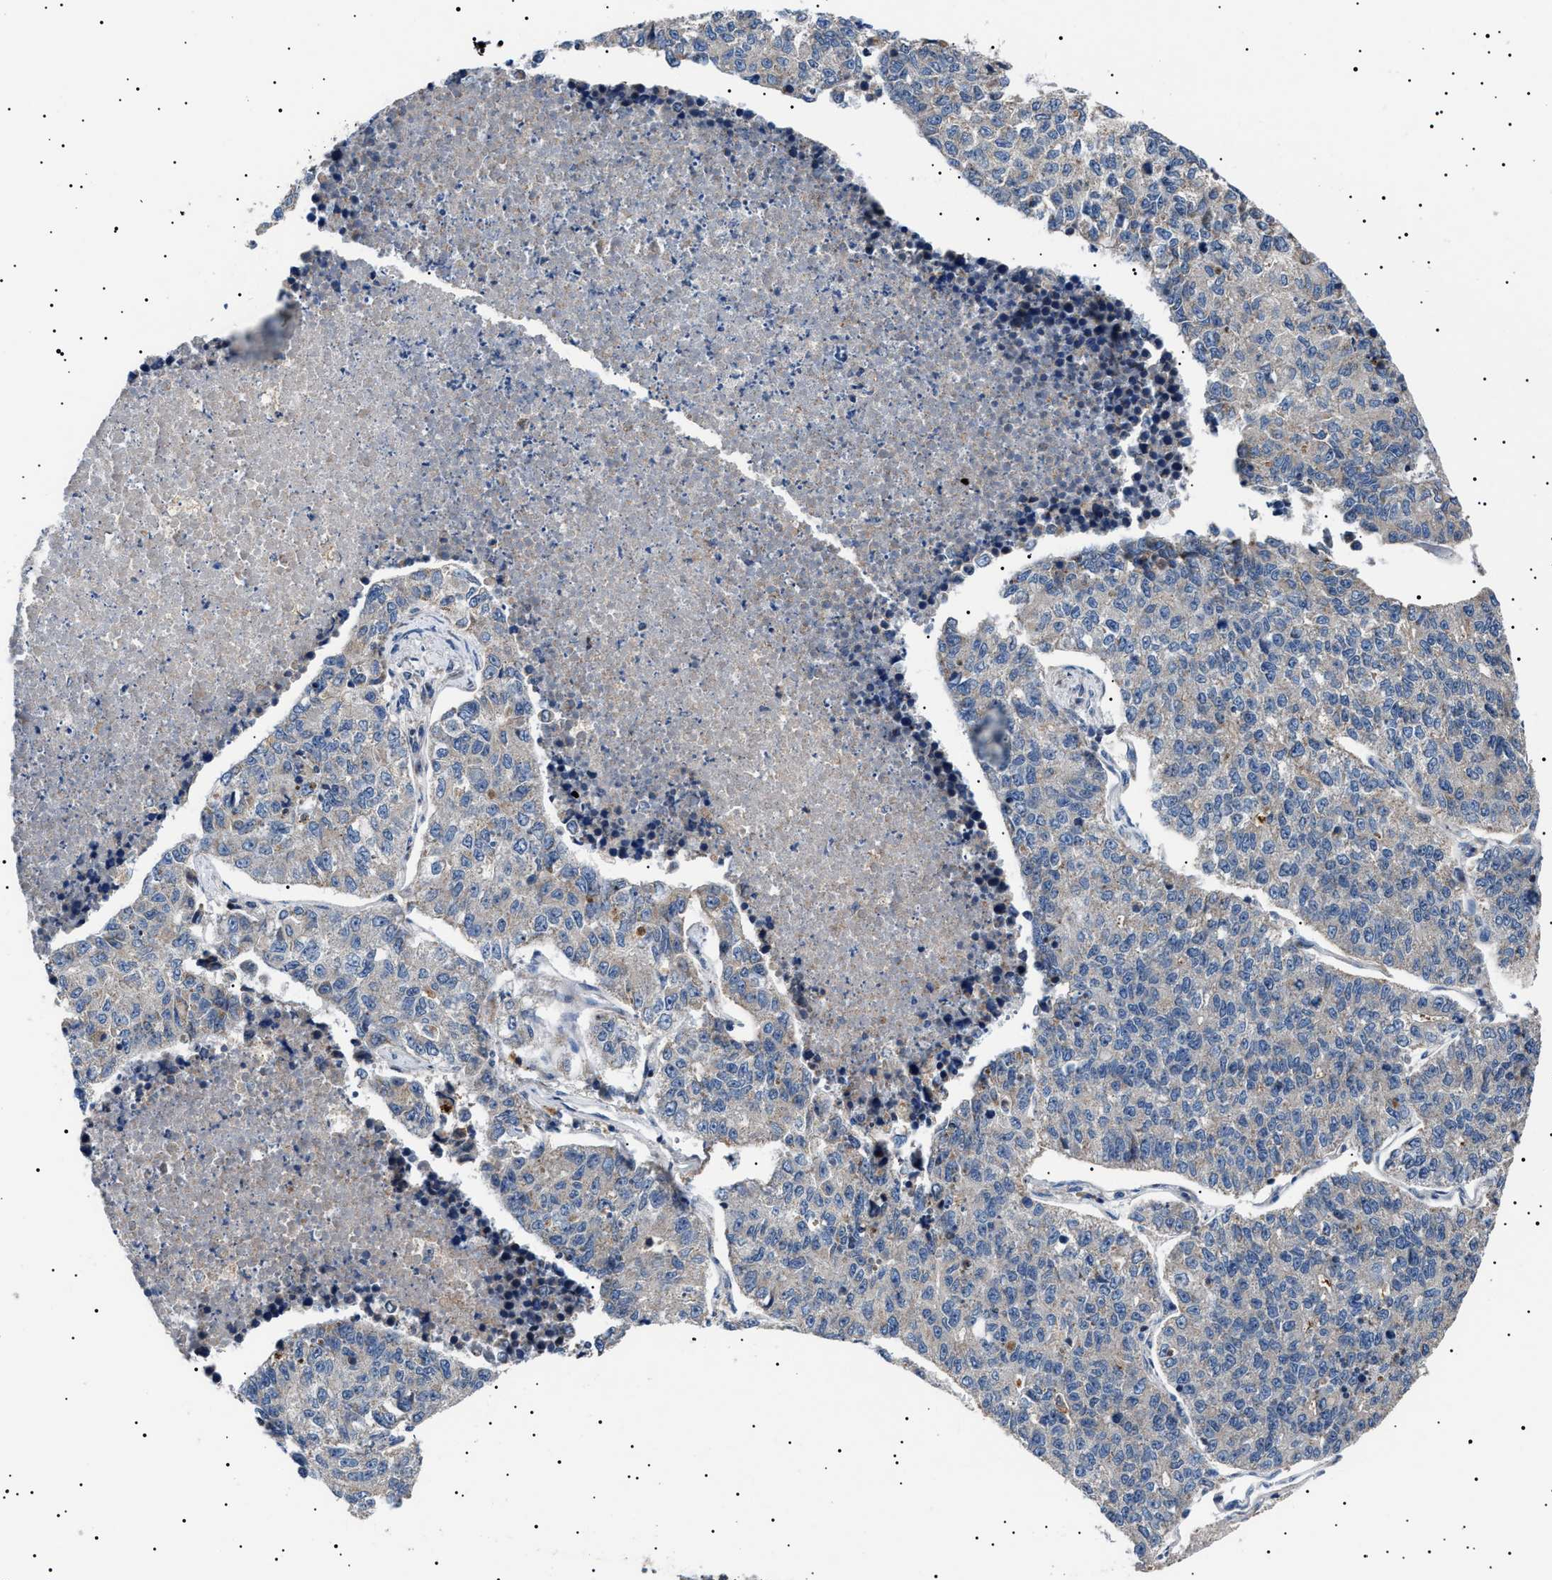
{"staining": {"intensity": "negative", "quantity": "none", "location": "none"}, "tissue": "lung cancer", "cell_type": "Tumor cells", "image_type": "cancer", "snomed": [{"axis": "morphology", "description": "Adenocarcinoma, NOS"}, {"axis": "topography", "description": "Lung"}], "caption": "This is an IHC image of human lung cancer (adenocarcinoma). There is no expression in tumor cells.", "gene": "PTRH1", "patient": {"sex": "male", "age": 49}}